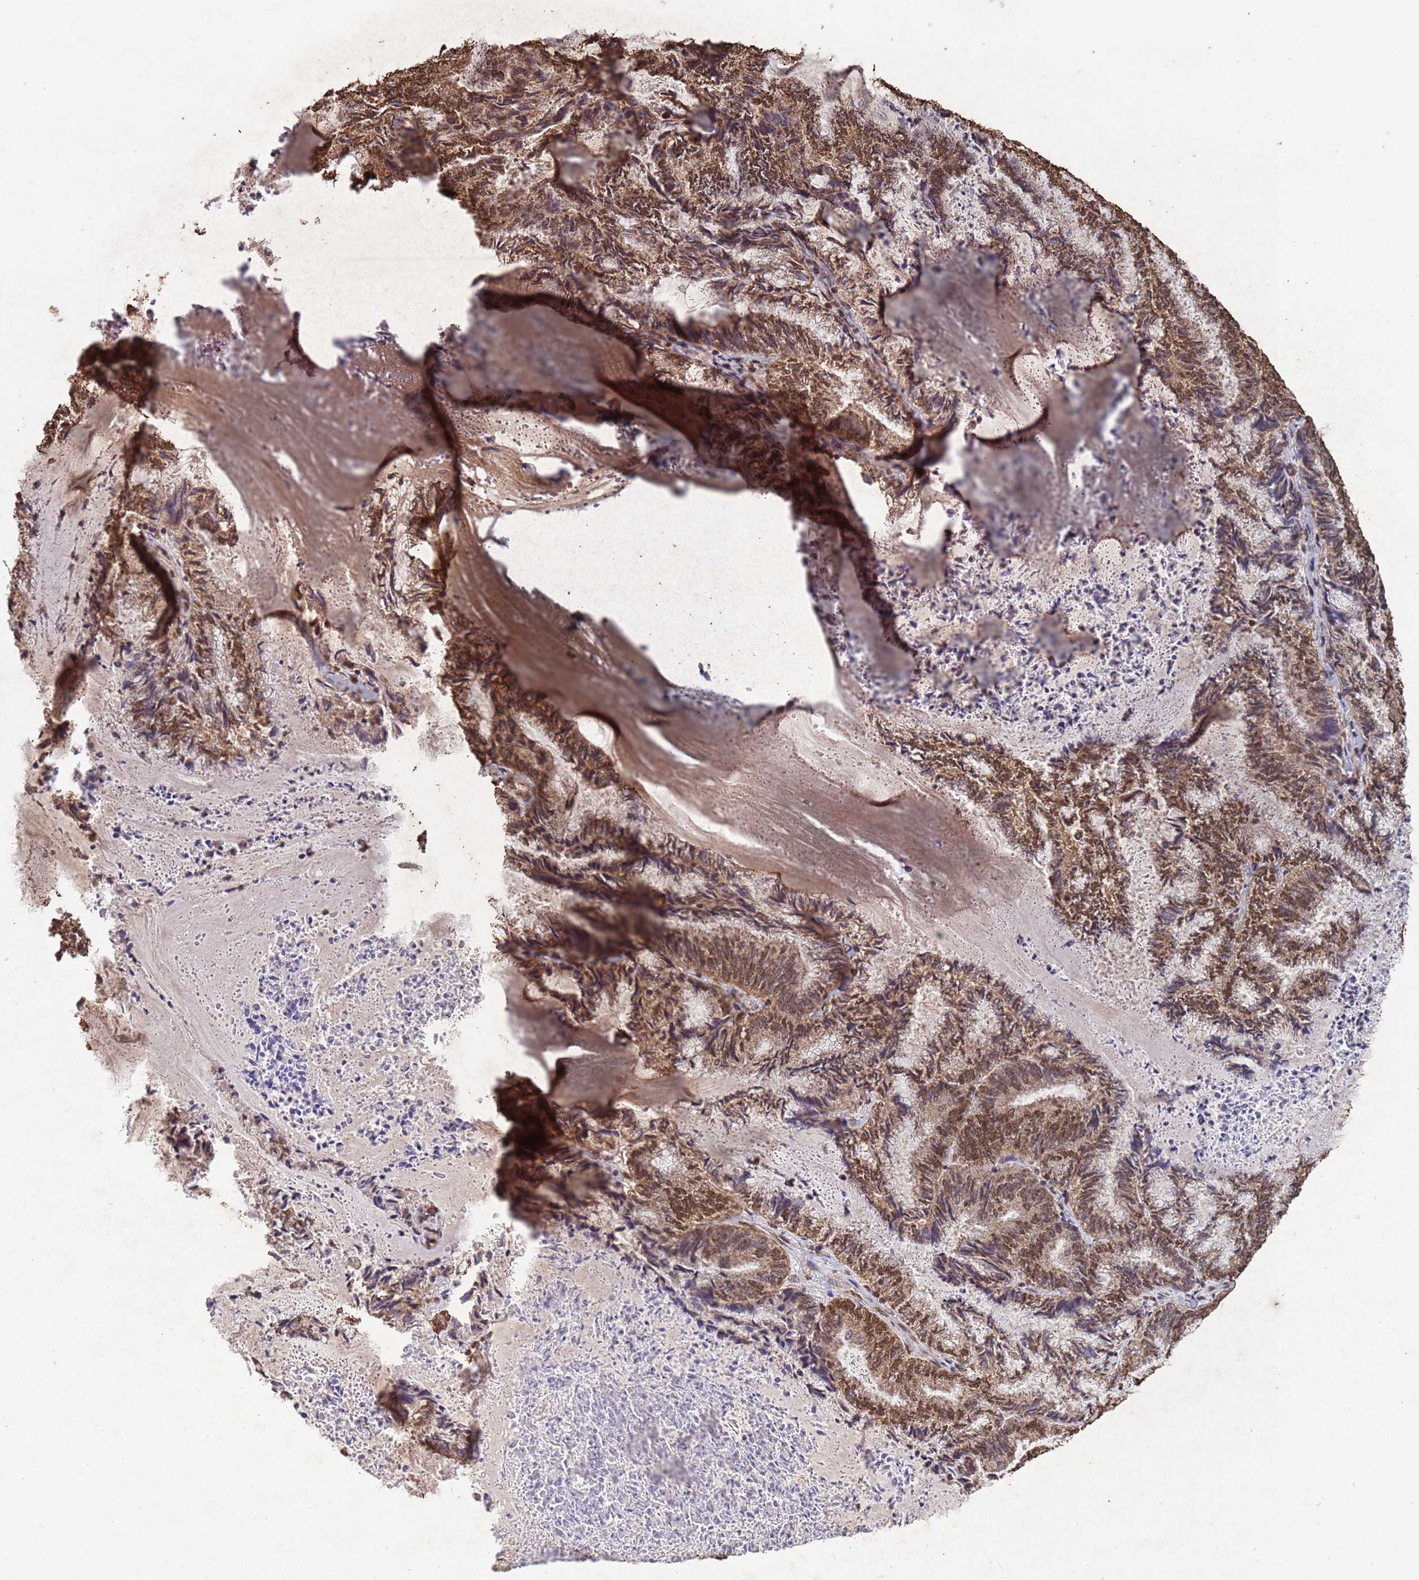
{"staining": {"intensity": "moderate", "quantity": ">75%", "location": "cytoplasmic/membranous,nuclear"}, "tissue": "endometrial cancer", "cell_type": "Tumor cells", "image_type": "cancer", "snomed": [{"axis": "morphology", "description": "Adenocarcinoma, NOS"}, {"axis": "topography", "description": "Endometrium"}], "caption": "Protein staining reveals moderate cytoplasmic/membranous and nuclear positivity in about >75% of tumor cells in endometrial adenocarcinoma.", "gene": "HDAC10", "patient": {"sex": "female", "age": 80}}